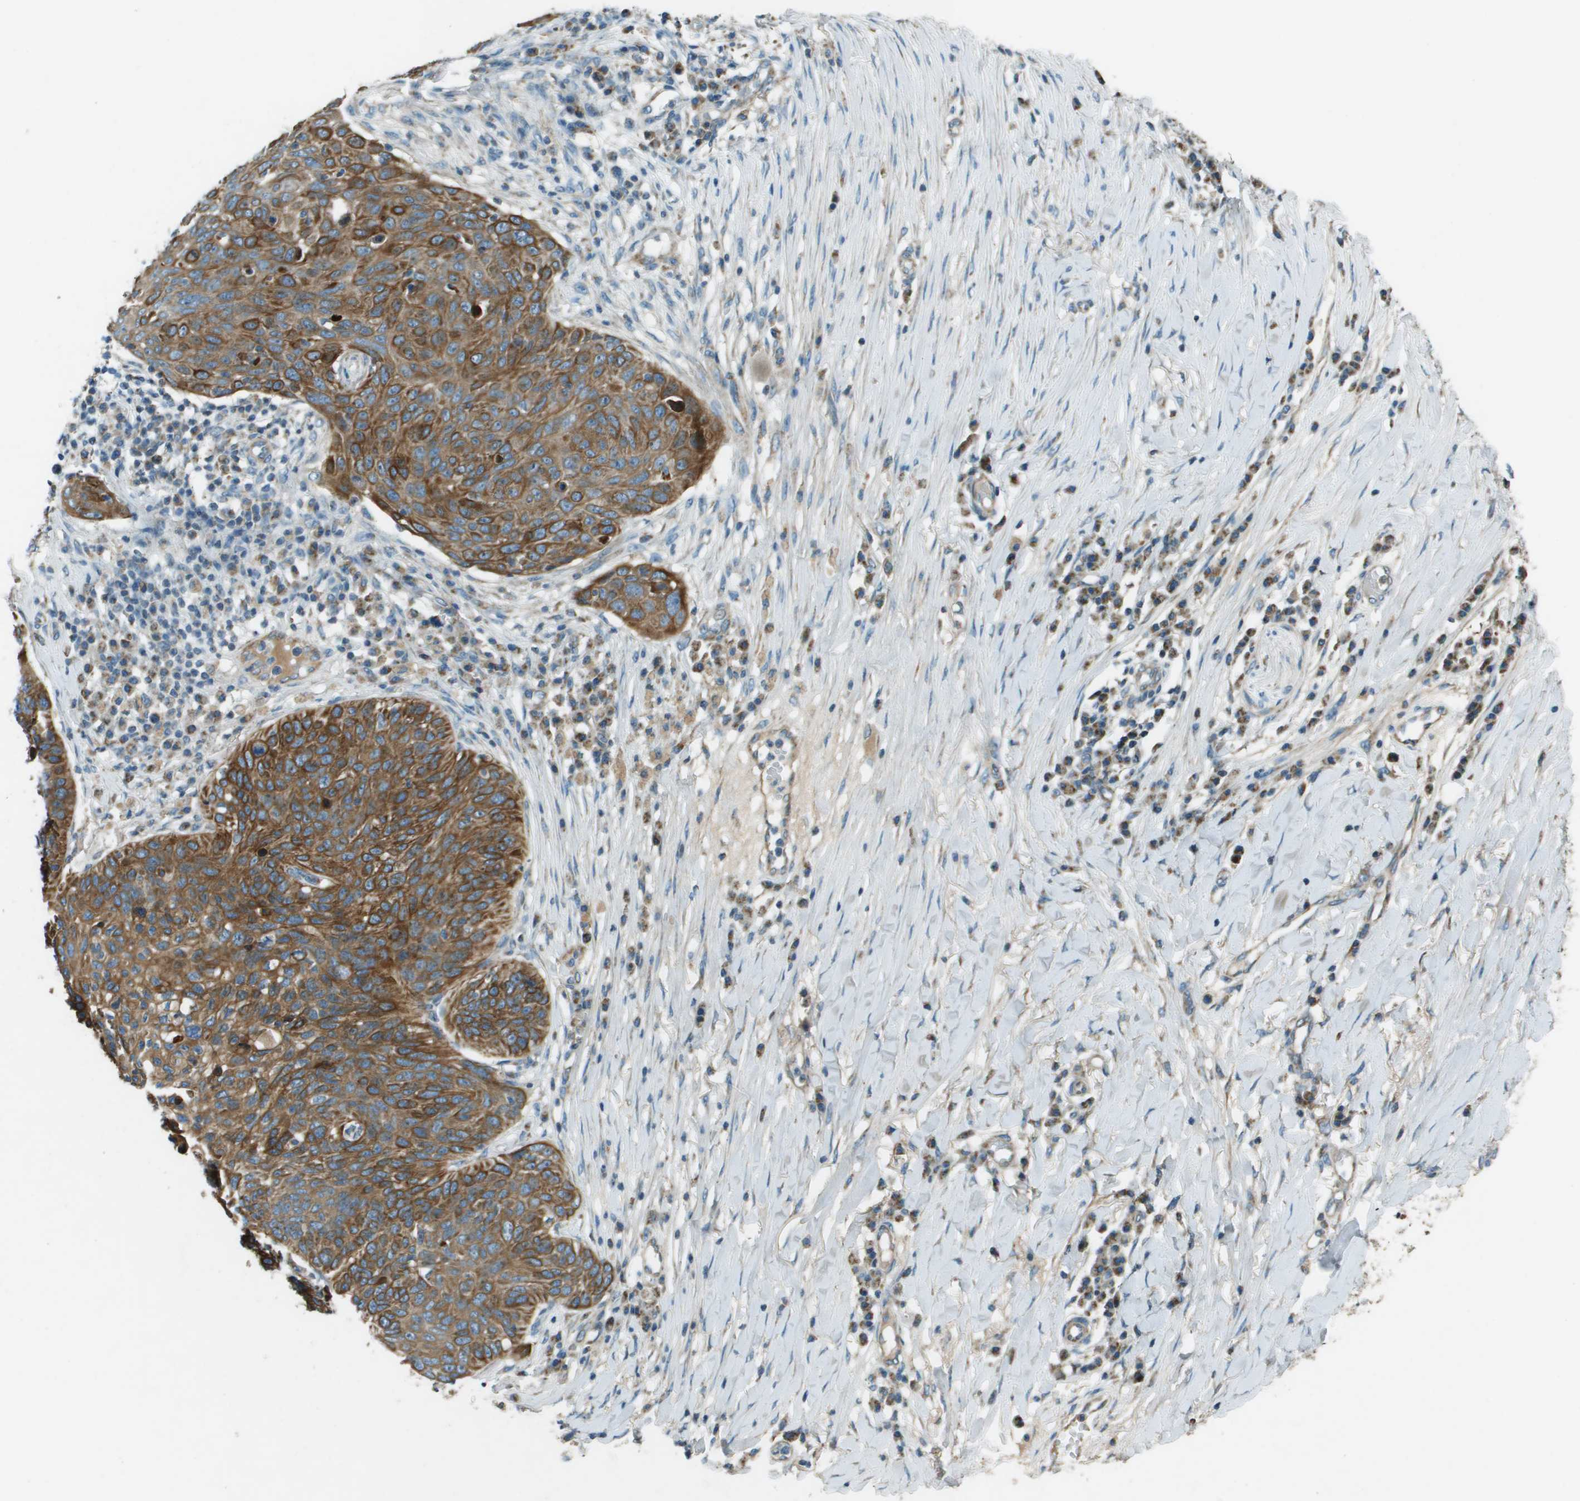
{"staining": {"intensity": "strong", "quantity": ">75%", "location": "cytoplasmic/membranous"}, "tissue": "skin cancer", "cell_type": "Tumor cells", "image_type": "cancer", "snomed": [{"axis": "morphology", "description": "Squamous cell carcinoma in situ, NOS"}, {"axis": "morphology", "description": "Squamous cell carcinoma, NOS"}, {"axis": "topography", "description": "Skin"}], "caption": "Skin cancer was stained to show a protein in brown. There is high levels of strong cytoplasmic/membranous positivity in approximately >75% of tumor cells.", "gene": "MIGA1", "patient": {"sex": "male", "age": 93}}